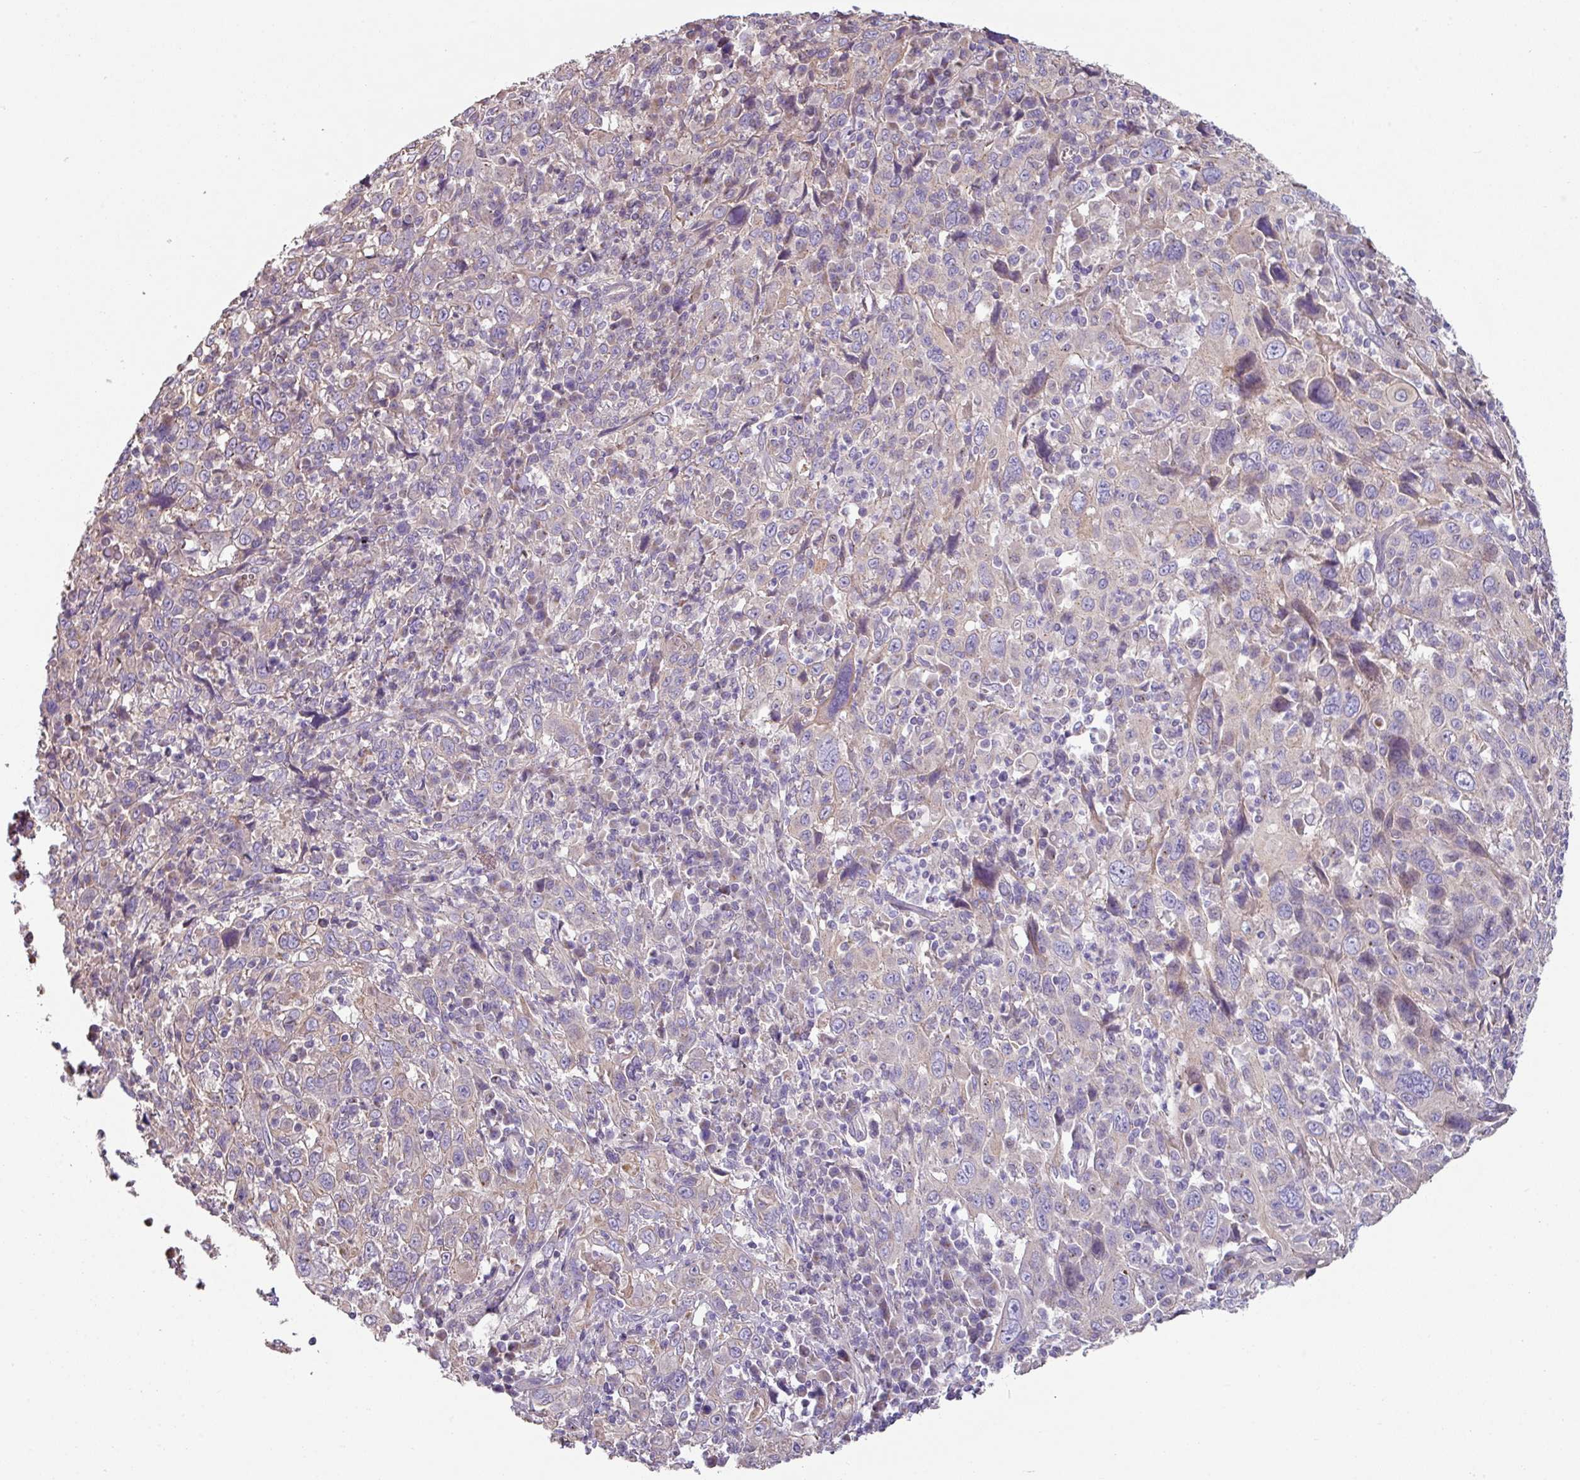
{"staining": {"intensity": "weak", "quantity": "25%-75%", "location": "cytoplasmic/membranous"}, "tissue": "cervical cancer", "cell_type": "Tumor cells", "image_type": "cancer", "snomed": [{"axis": "morphology", "description": "Squamous cell carcinoma, NOS"}, {"axis": "topography", "description": "Cervix"}], "caption": "This image demonstrates cervical squamous cell carcinoma stained with immunohistochemistry (IHC) to label a protein in brown. The cytoplasmic/membranous of tumor cells show weak positivity for the protein. Nuclei are counter-stained blue.", "gene": "LRRC9", "patient": {"sex": "female", "age": 46}}